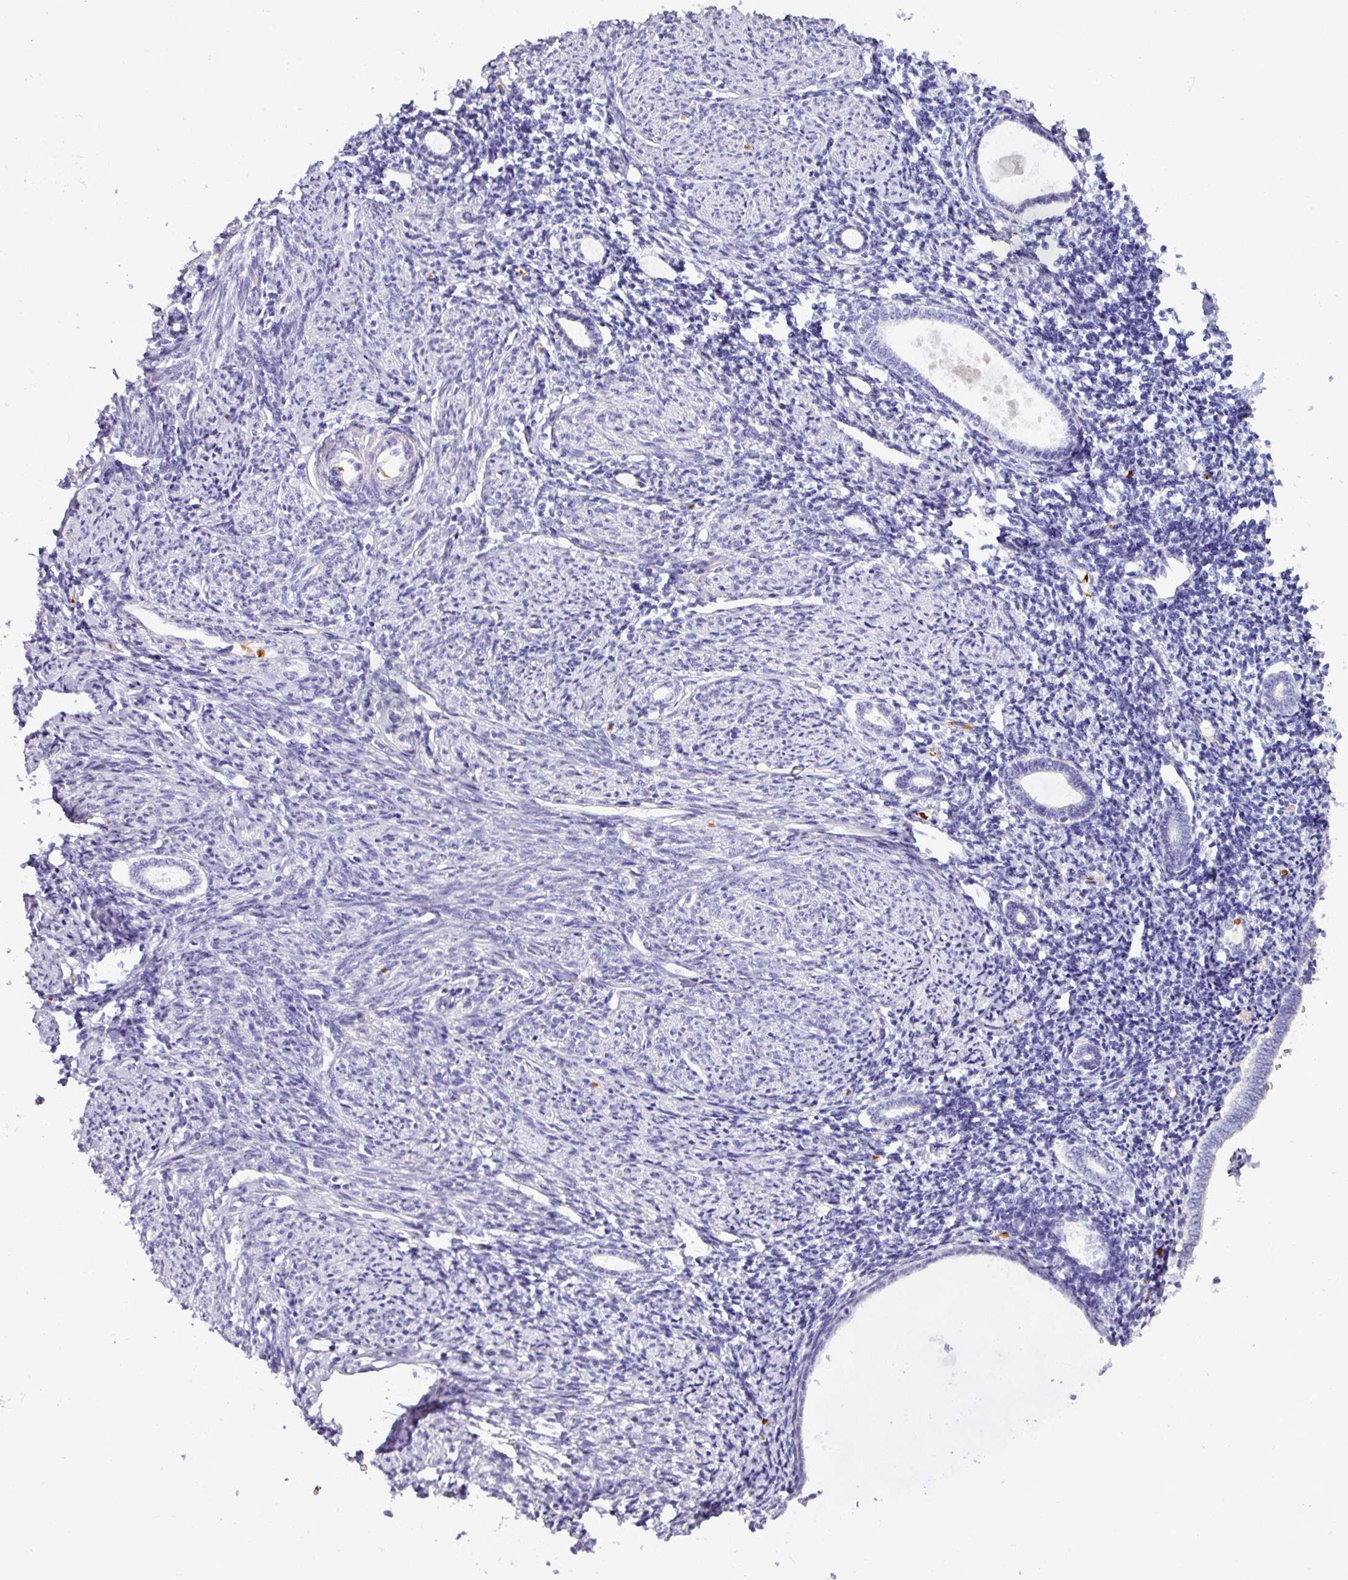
{"staining": {"intensity": "negative", "quantity": "none", "location": "none"}, "tissue": "endometrium", "cell_type": "Cells in endometrial stroma", "image_type": "normal", "snomed": [{"axis": "morphology", "description": "Normal tissue, NOS"}, {"axis": "topography", "description": "Endometrium"}], "caption": "Immunohistochemistry histopathology image of unremarkable human endometrium stained for a protein (brown), which shows no positivity in cells in endometrial stroma. The staining was performed using DAB (3,3'-diaminobenzidine) to visualize the protein expression in brown, while the nuclei were stained in blue with hematoxylin (Magnification: 20x).", "gene": "NAPSA", "patient": {"sex": "female", "age": 63}}